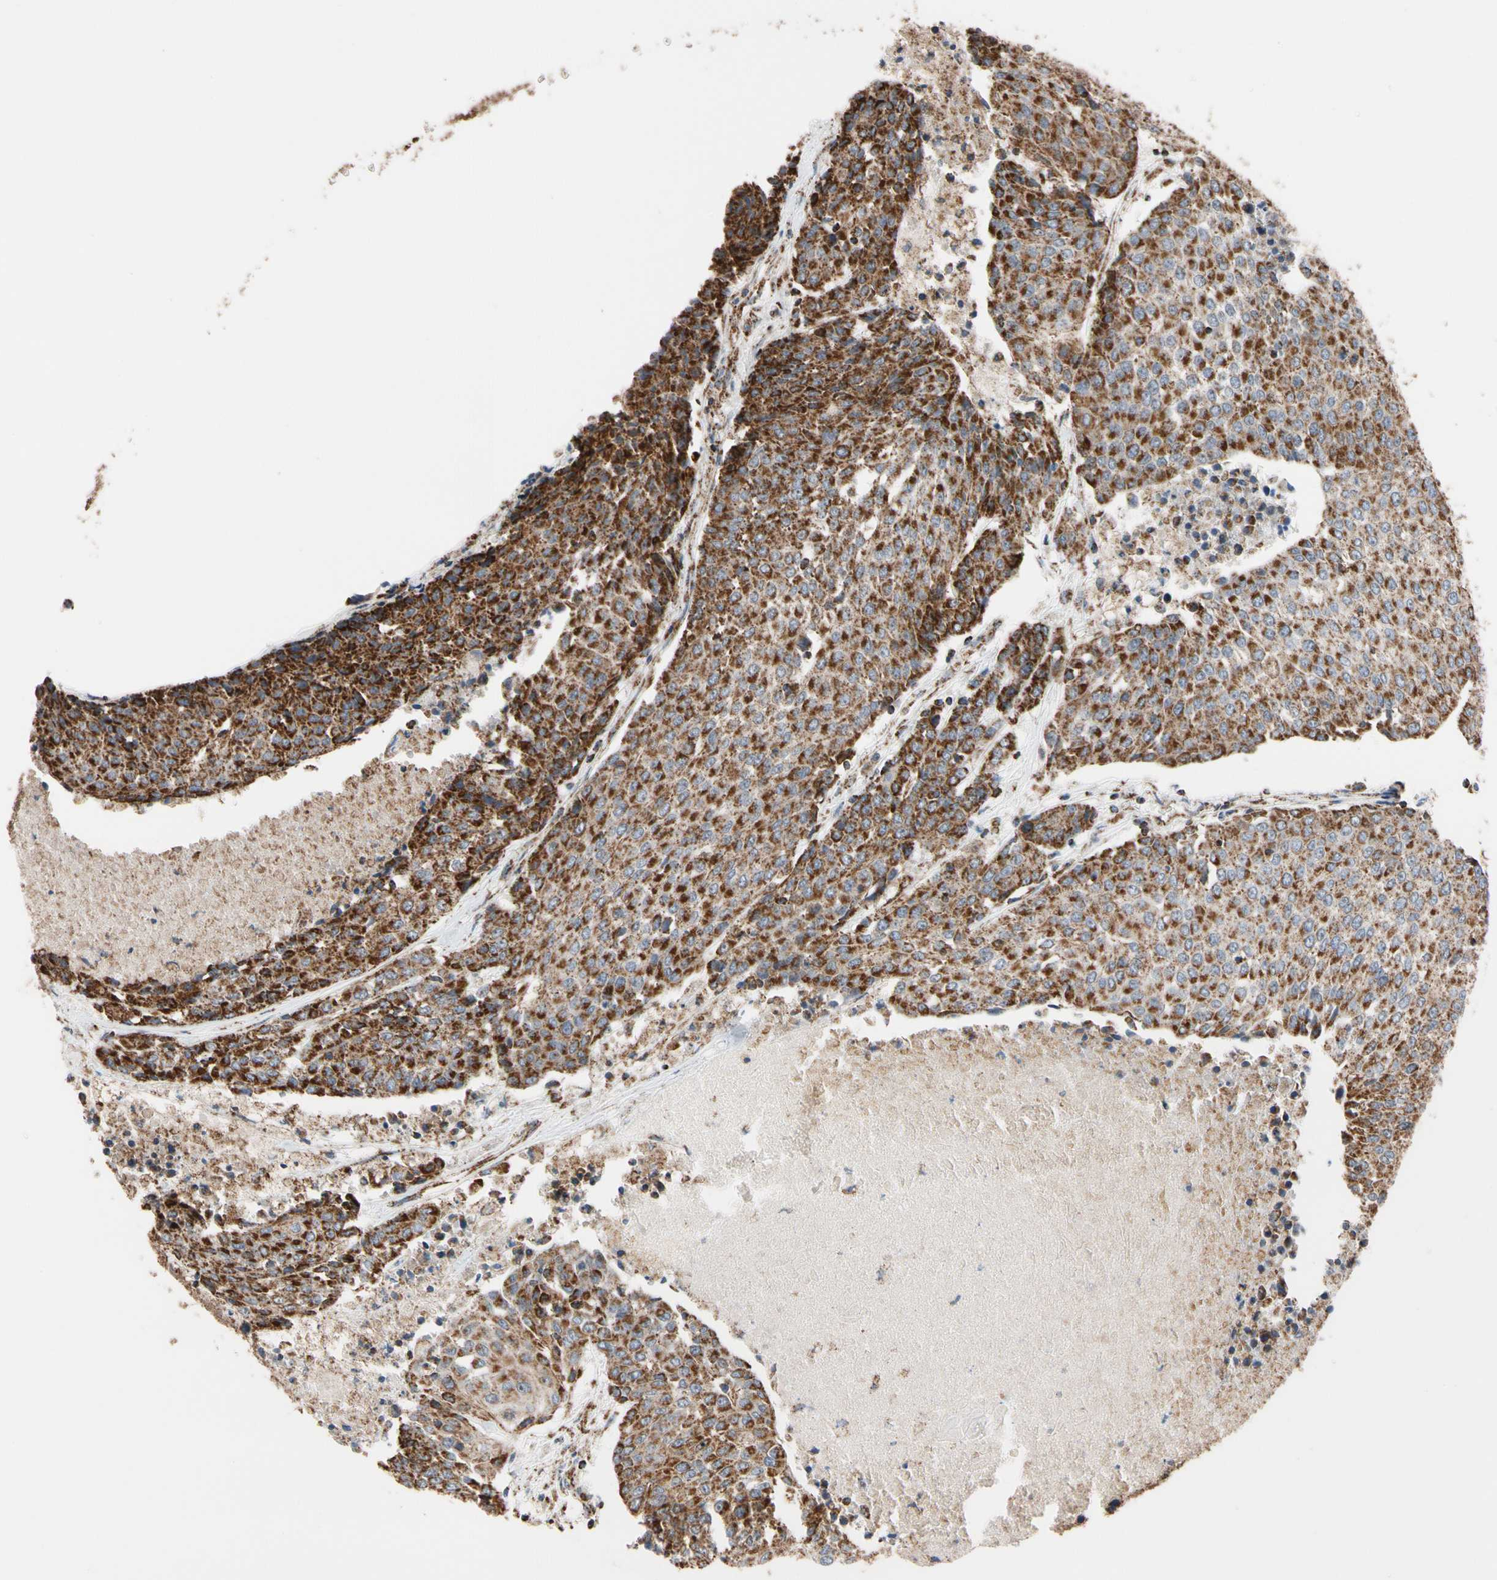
{"staining": {"intensity": "strong", "quantity": ">75%", "location": "cytoplasmic/membranous"}, "tissue": "urothelial cancer", "cell_type": "Tumor cells", "image_type": "cancer", "snomed": [{"axis": "morphology", "description": "Urothelial carcinoma, High grade"}, {"axis": "topography", "description": "Urinary bladder"}], "caption": "Strong cytoplasmic/membranous positivity is present in about >75% of tumor cells in urothelial cancer.", "gene": "FAM110B", "patient": {"sex": "female", "age": 85}}